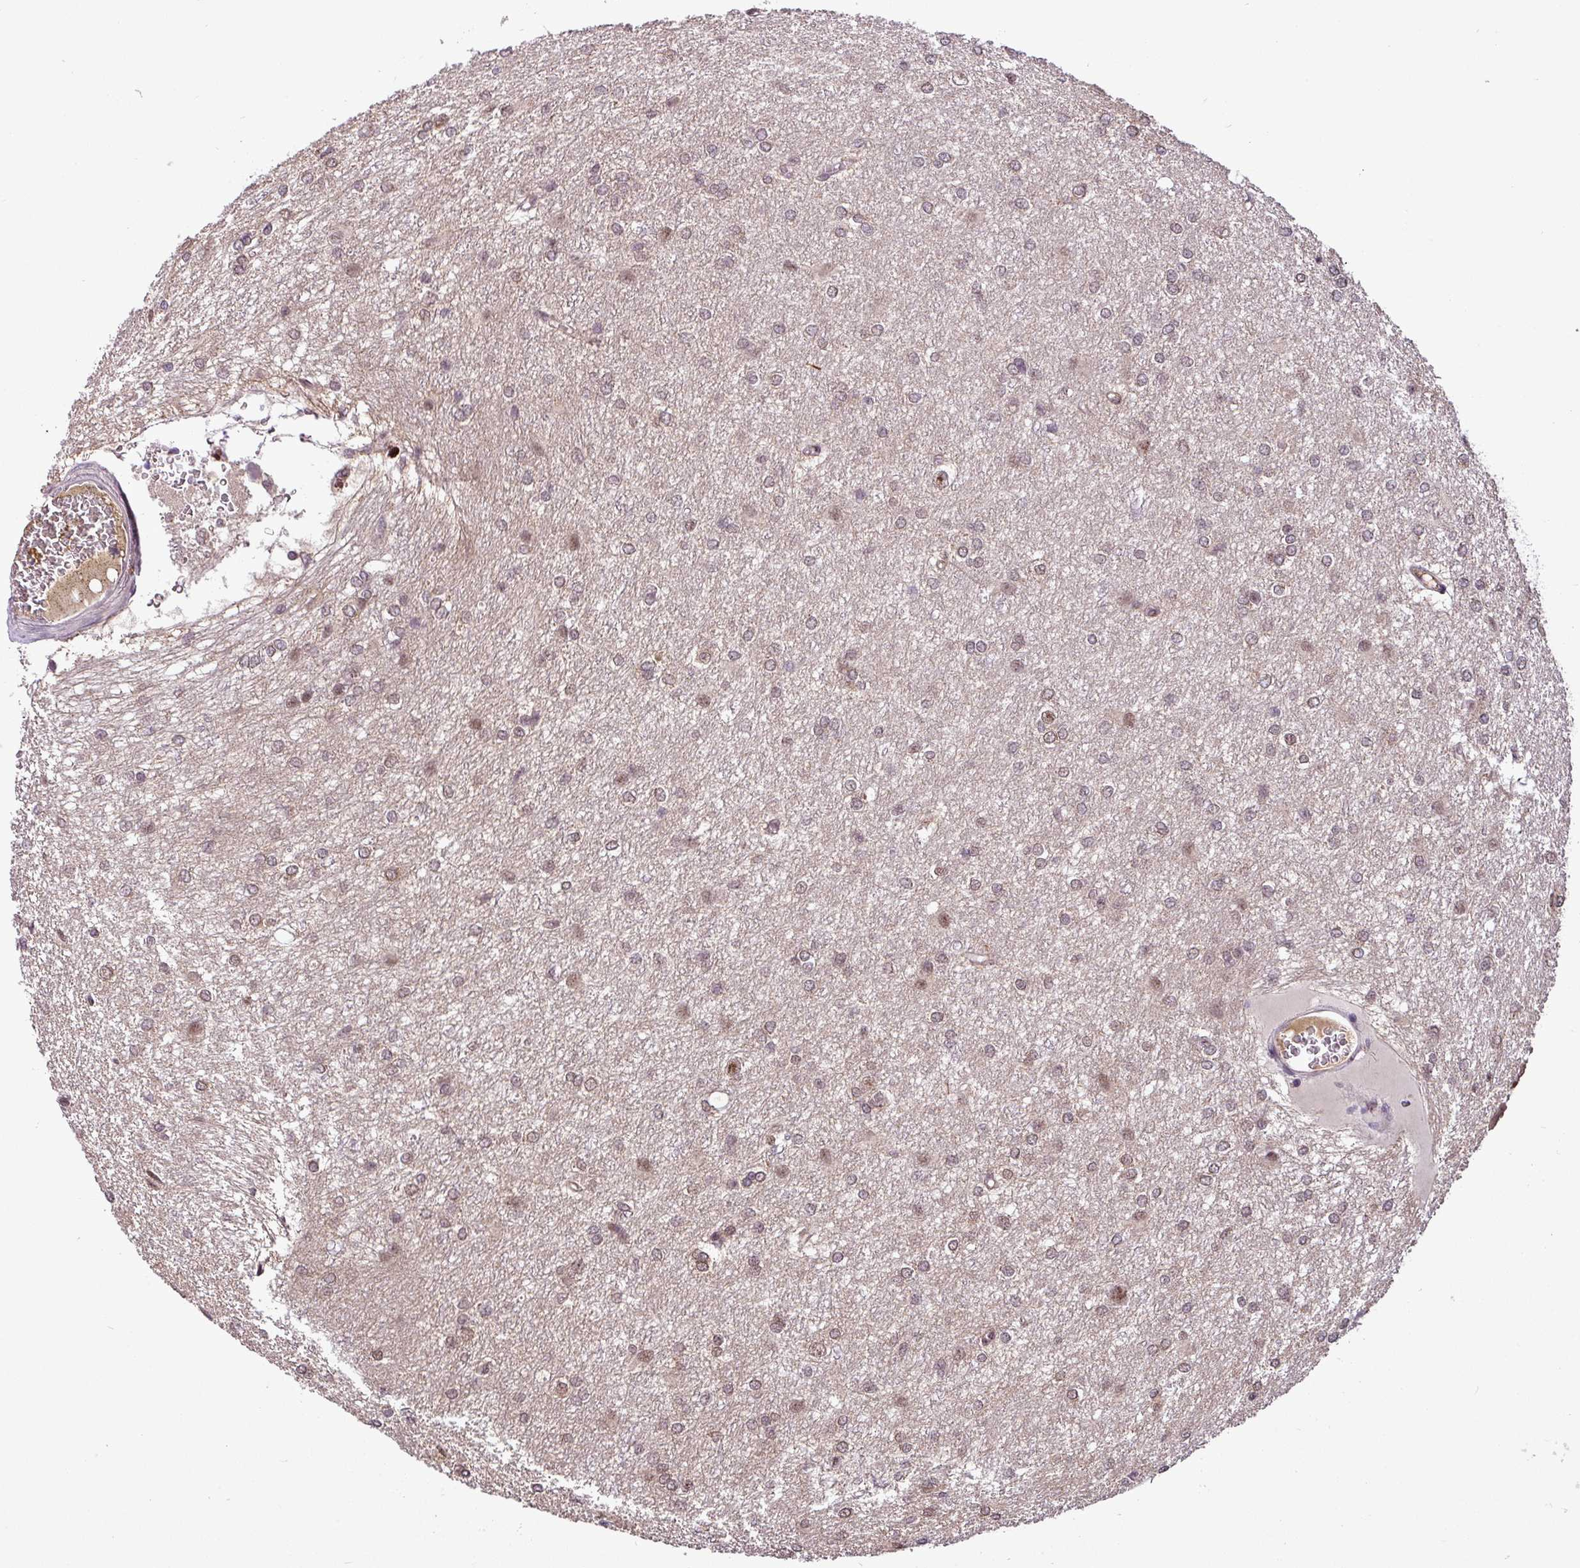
{"staining": {"intensity": "moderate", "quantity": ">75%", "location": "nuclear"}, "tissue": "glioma", "cell_type": "Tumor cells", "image_type": "cancer", "snomed": [{"axis": "morphology", "description": "Glioma, malignant, High grade"}, {"axis": "topography", "description": "Brain"}], "caption": "About >75% of tumor cells in glioma exhibit moderate nuclear protein positivity as visualized by brown immunohistochemical staining.", "gene": "MFHAS1", "patient": {"sex": "female", "age": 50}}